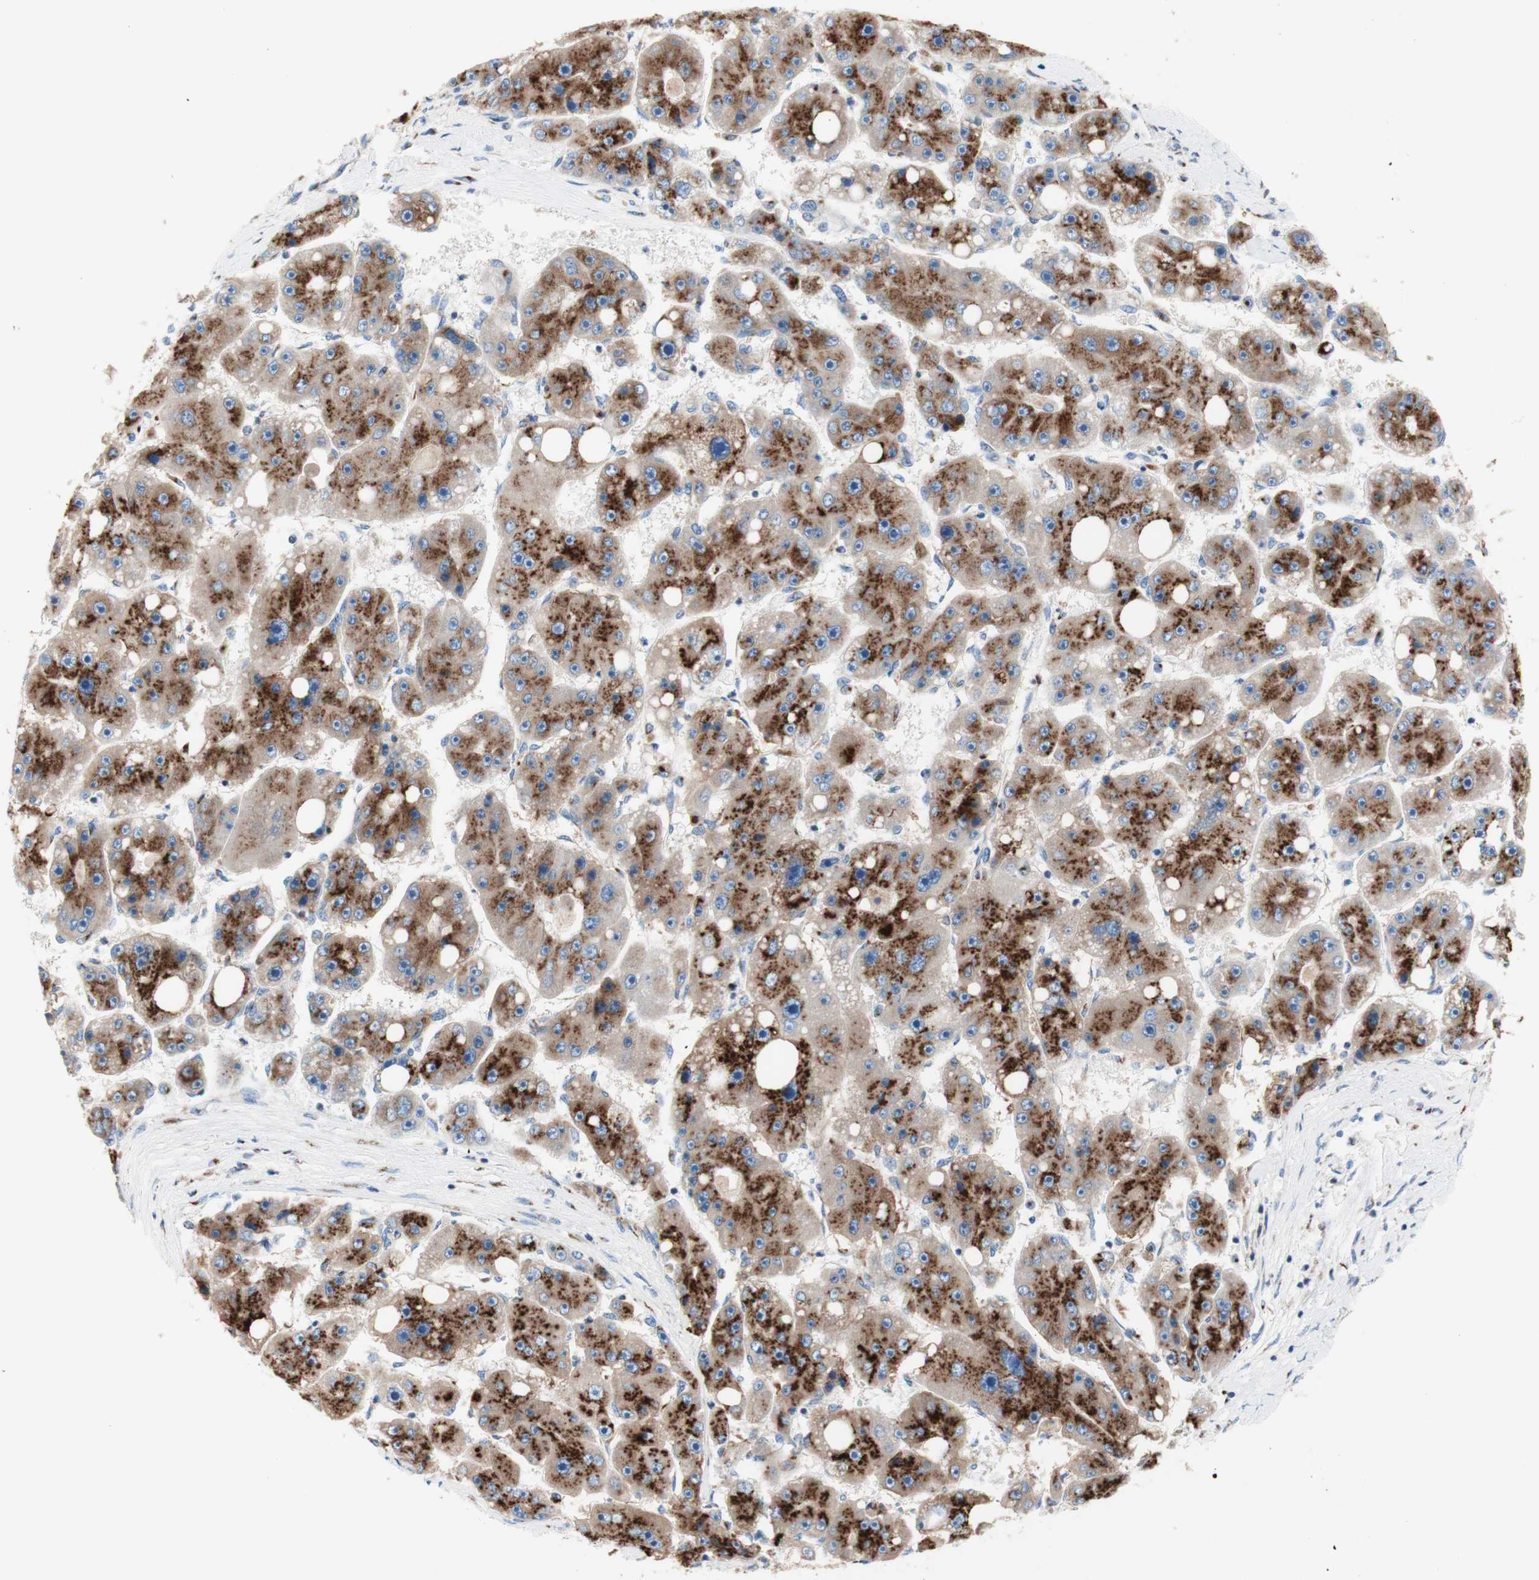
{"staining": {"intensity": "moderate", "quantity": "25%-75%", "location": "cytoplasmic/membranous"}, "tissue": "liver cancer", "cell_type": "Tumor cells", "image_type": "cancer", "snomed": [{"axis": "morphology", "description": "Carcinoma, Hepatocellular, NOS"}, {"axis": "topography", "description": "Liver"}], "caption": "A medium amount of moderate cytoplasmic/membranous expression is seen in about 25%-75% of tumor cells in liver cancer tissue.", "gene": "GALNT2", "patient": {"sex": "female", "age": 61}}